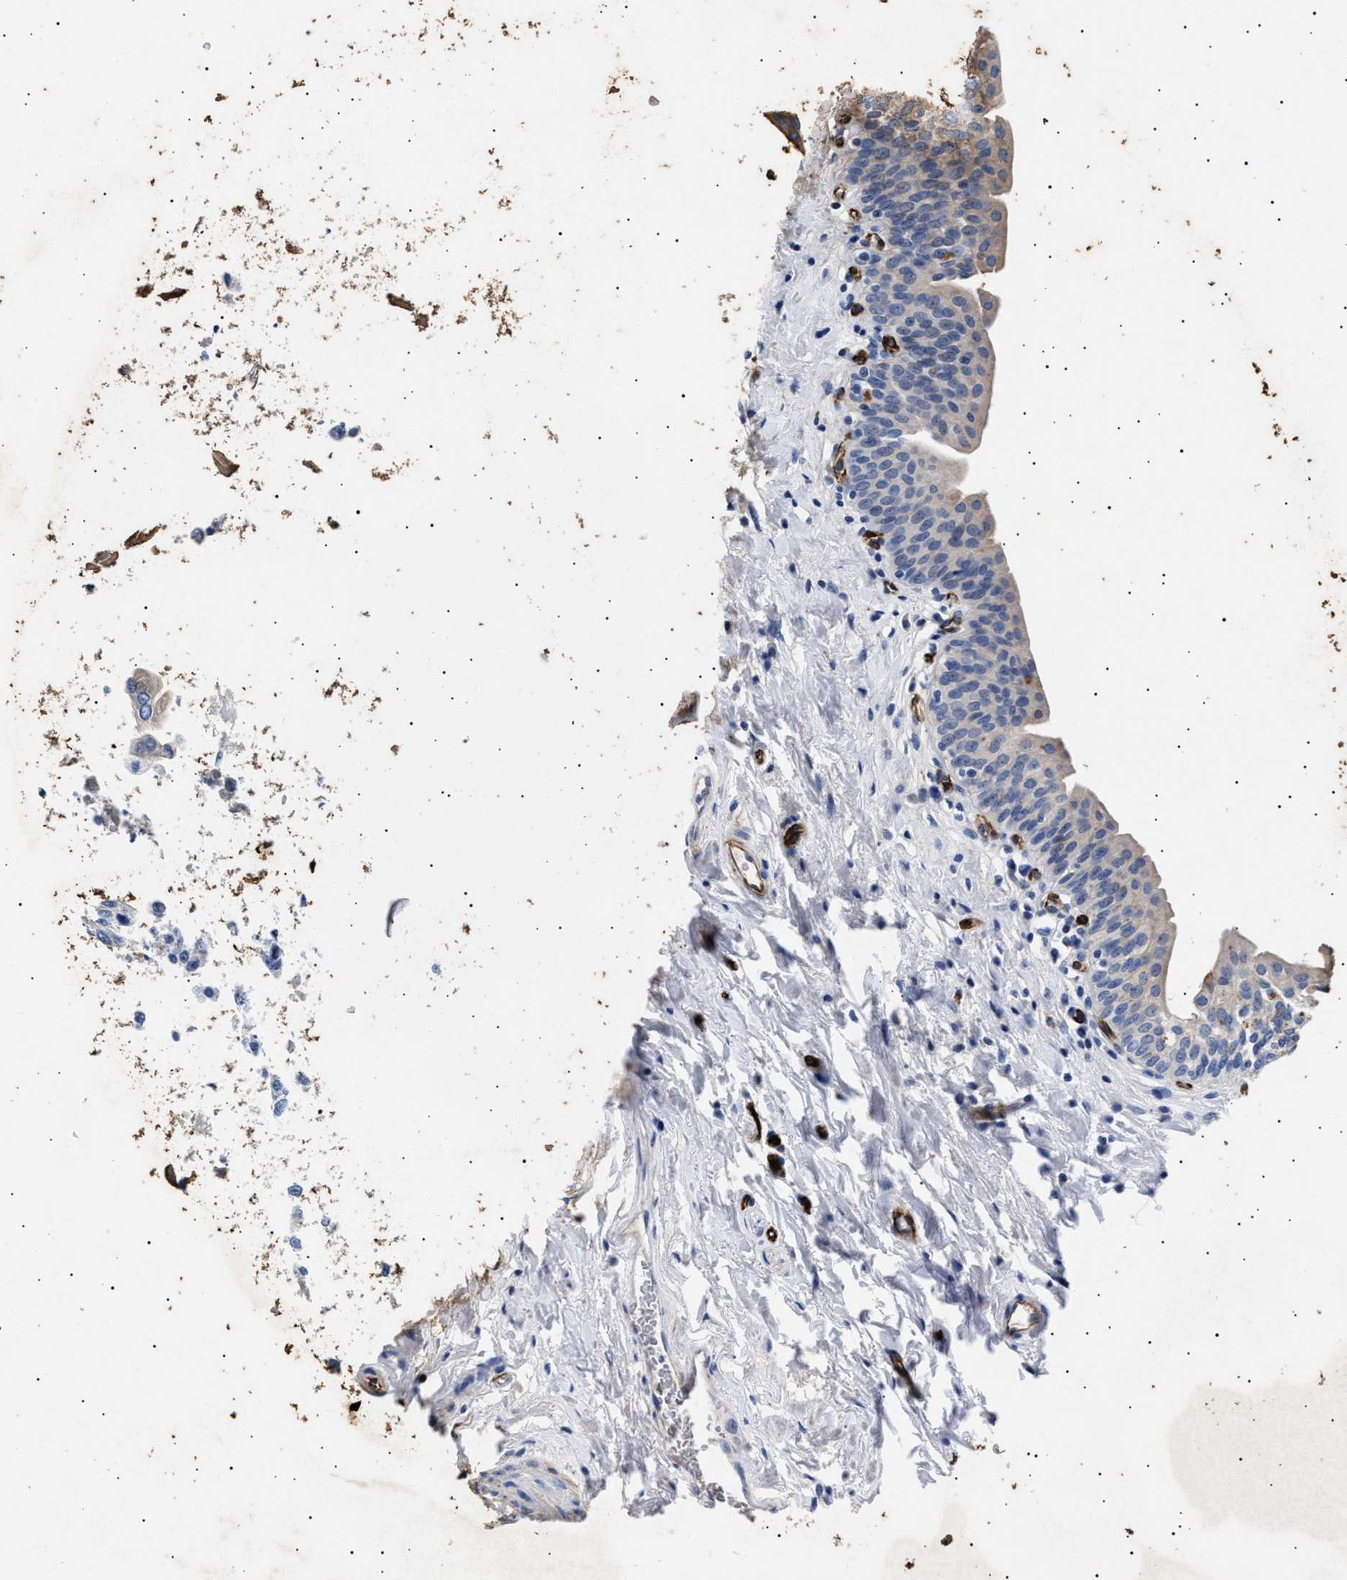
{"staining": {"intensity": "negative", "quantity": "none", "location": "none"}, "tissue": "urinary bladder", "cell_type": "Urothelial cells", "image_type": "normal", "snomed": [{"axis": "morphology", "description": "Normal tissue, NOS"}, {"axis": "topography", "description": "Urinary bladder"}], "caption": "Urinary bladder stained for a protein using IHC reveals no staining urothelial cells.", "gene": "OLFML2A", "patient": {"sex": "male", "age": 83}}